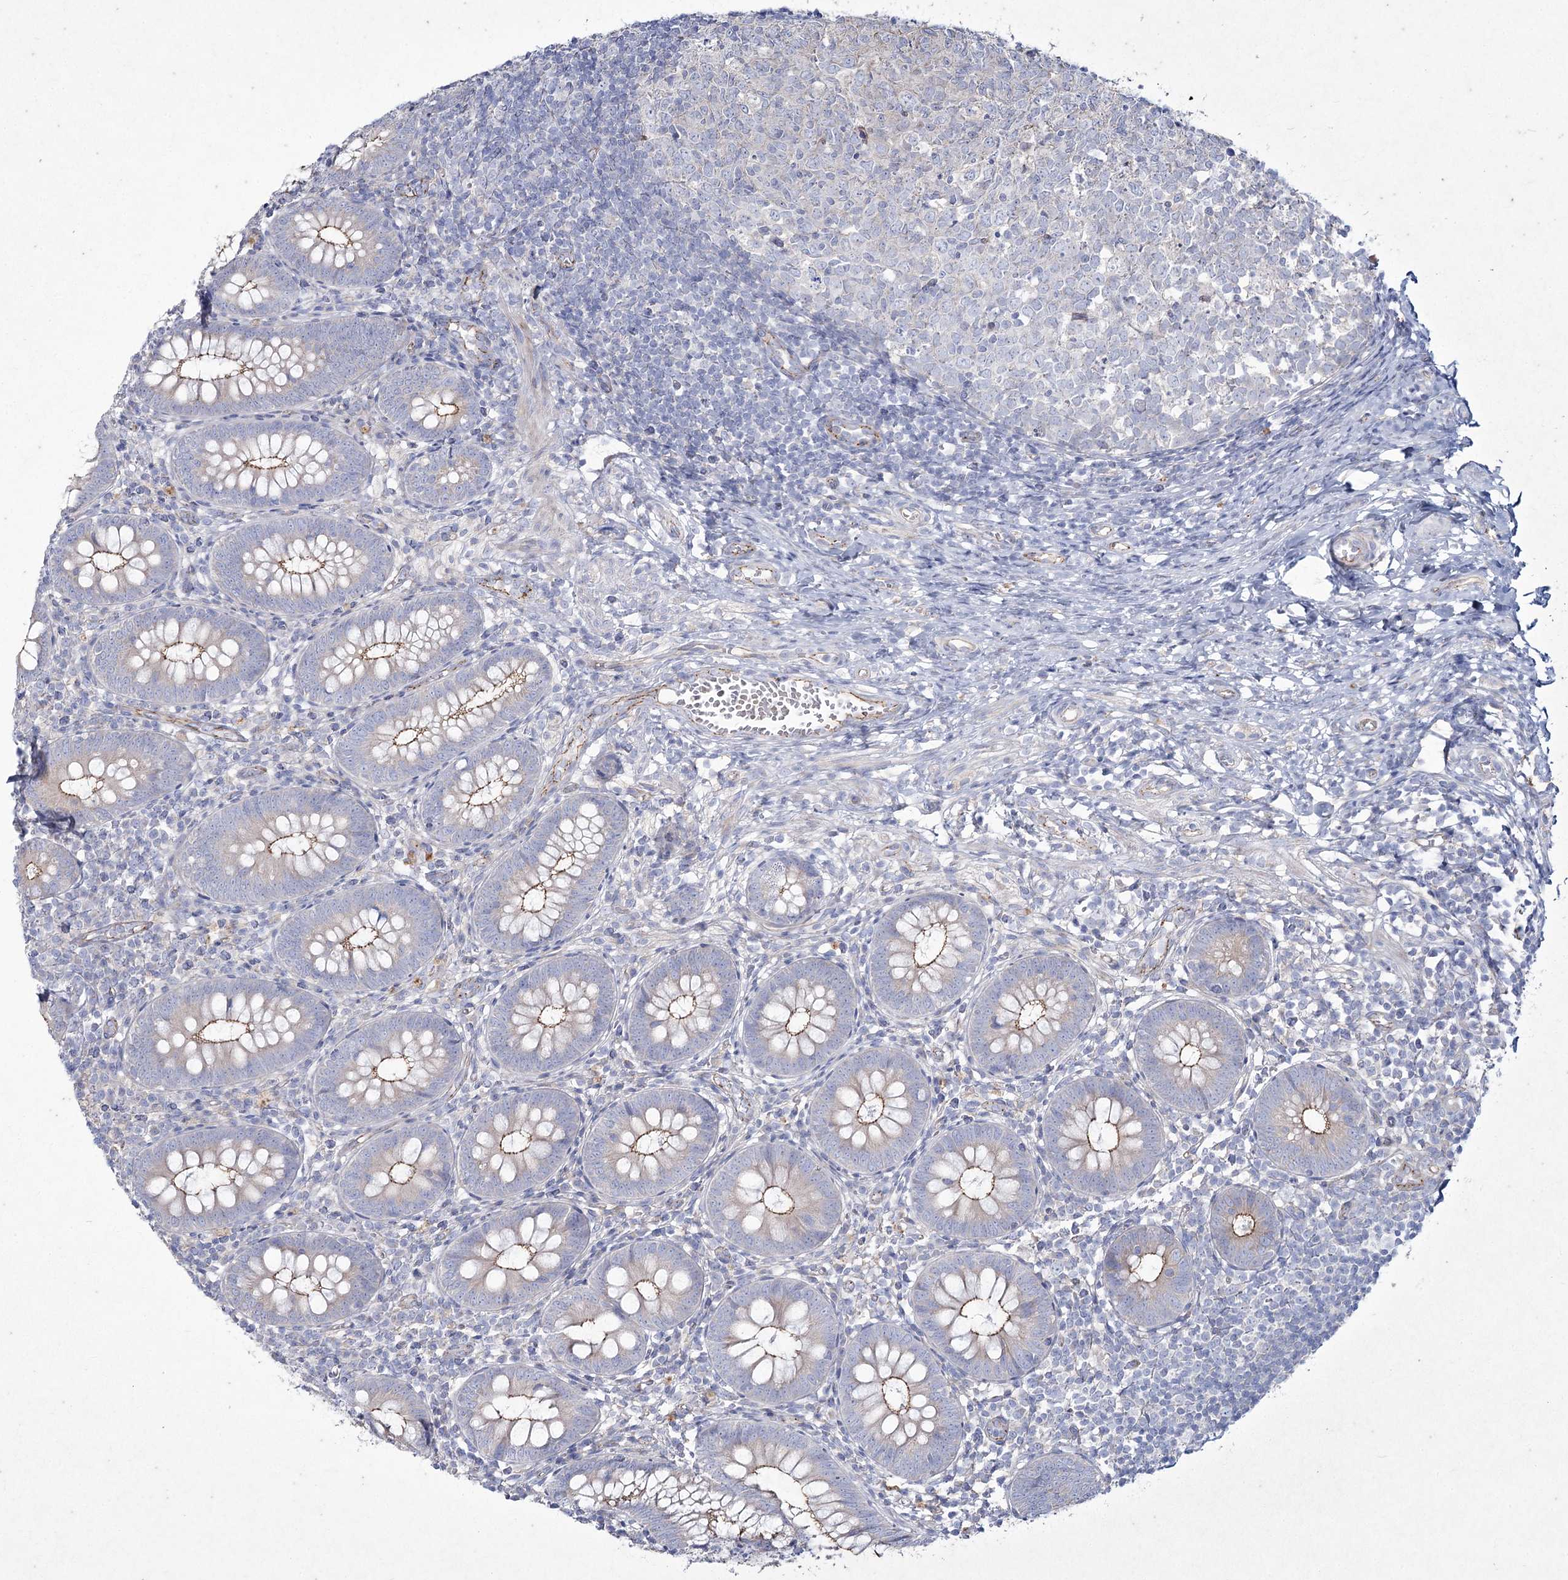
{"staining": {"intensity": "moderate", "quantity": "<25%", "location": "cytoplasmic/membranous"}, "tissue": "appendix", "cell_type": "Glandular cells", "image_type": "normal", "snomed": [{"axis": "morphology", "description": "Normal tissue, NOS"}, {"axis": "topography", "description": "Appendix"}], "caption": "Glandular cells display low levels of moderate cytoplasmic/membranous positivity in about <25% of cells in benign human appendix. The staining was performed using DAB, with brown indicating positive protein expression. Nuclei are stained blue with hematoxylin.", "gene": "LDLRAD3", "patient": {"sex": "male", "age": 14}}